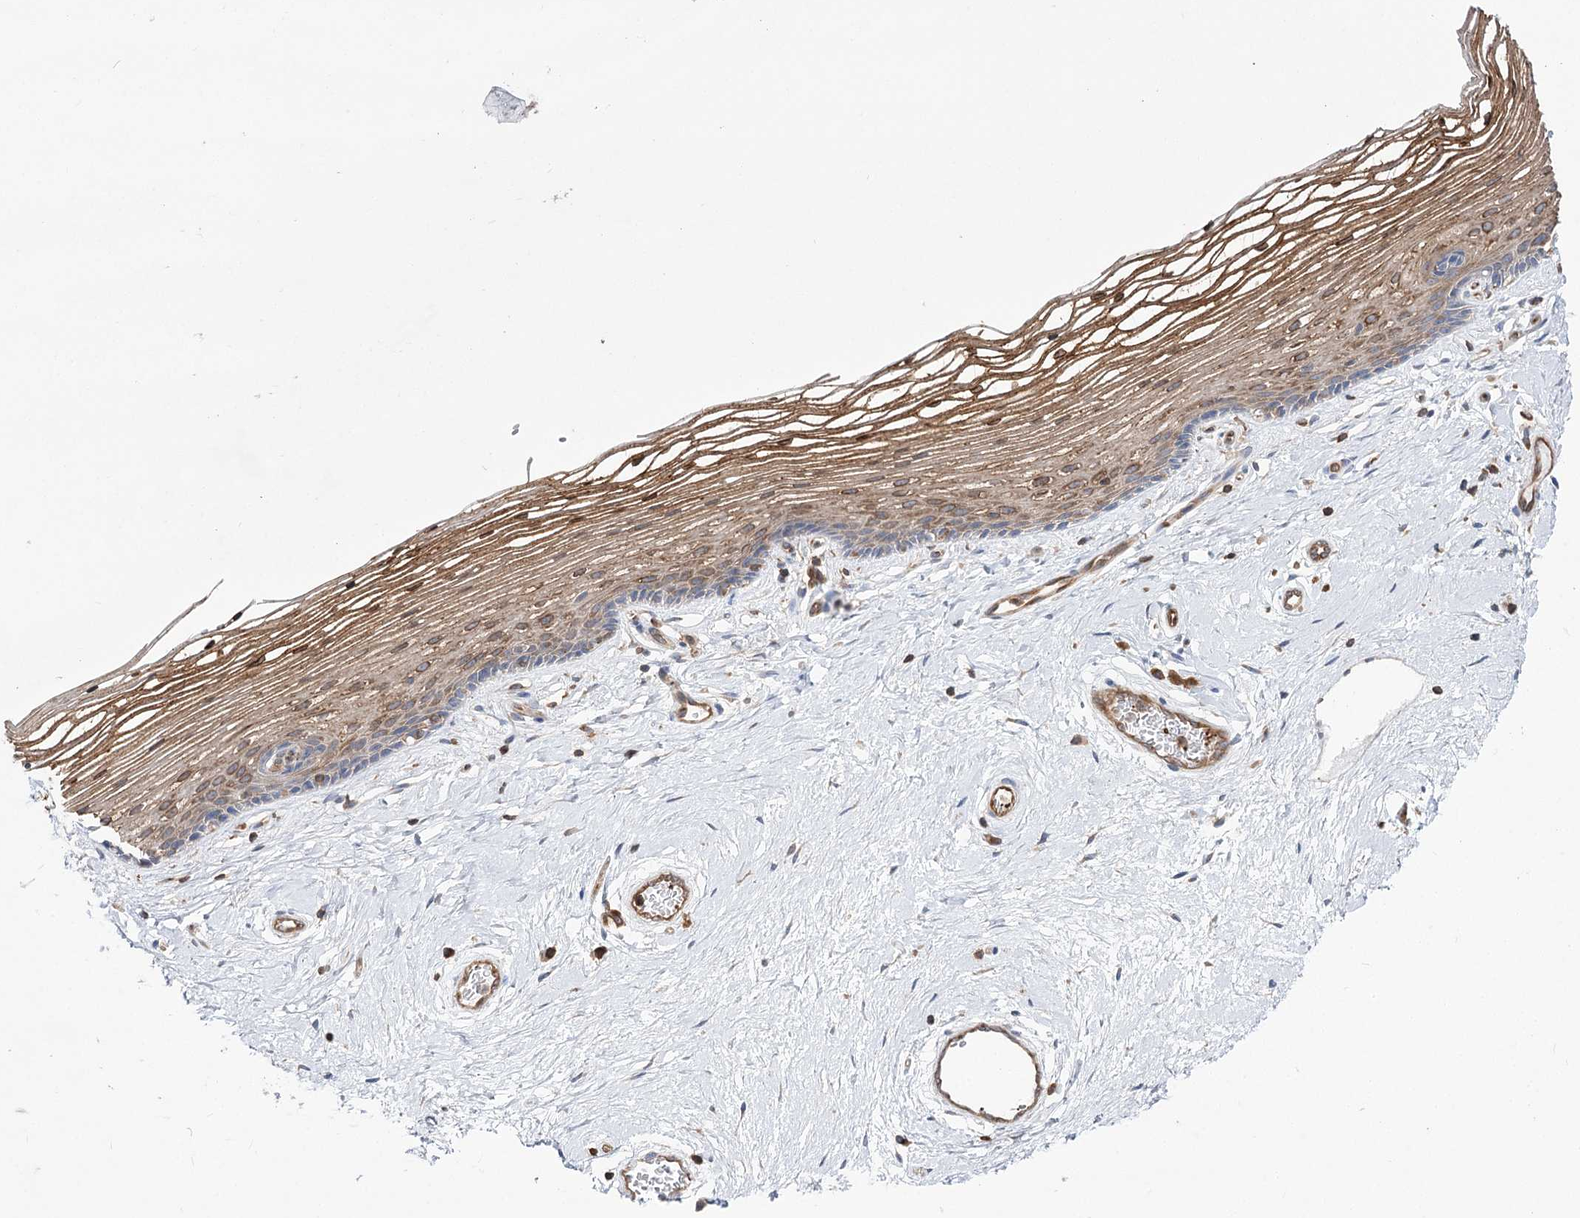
{"staining": {"intensity": "moderate", "quantity": "25%-75%", "location": "cytoplasmic/membranous,nuclear"}, "tissue": "vagina", "cell_type": "Squamous epithelial cells", "image_type": "normal", "snomed": [{"axis": "morphology", "description": "Normal tissue, NOS"}, {"axis": "topography", "description": "Vagina"}], "caption": "About 25%-75% of squamous epithelial cells in benign human vagina exhibit moderate cytoplasmic/membranous,nuclear protein expression as visualized by brown immunohistochemical staining.", "gene": "VPS37B", "patient": {"sex": "female", "age": 46}}